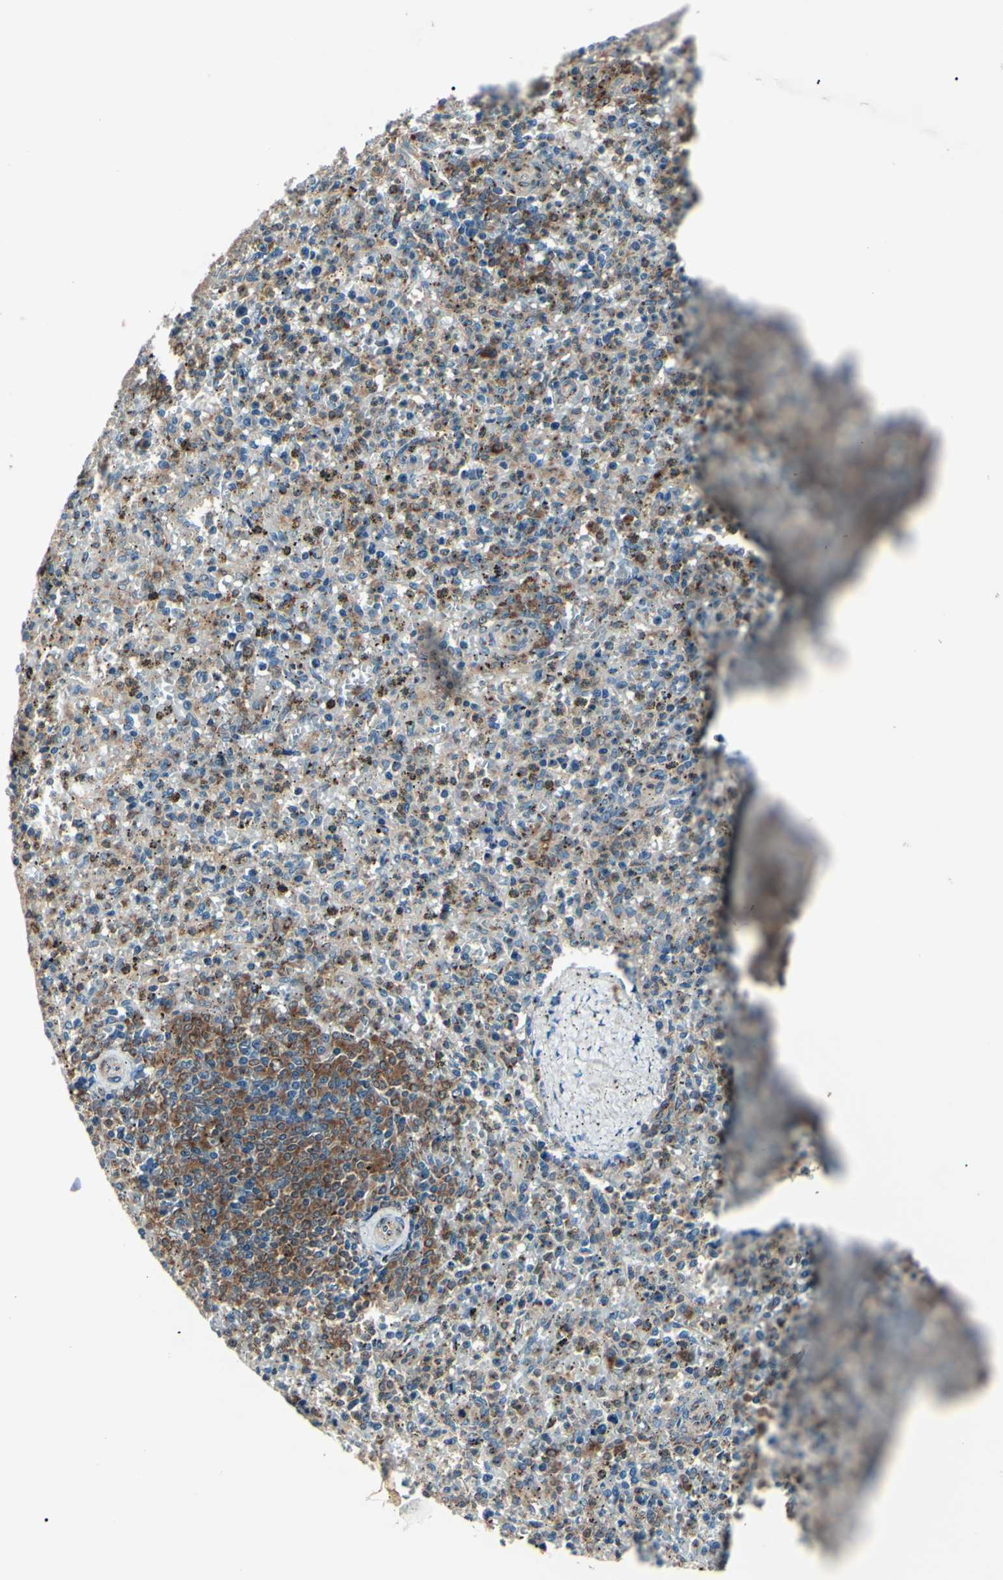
{"staining": {"intensity": "weak", "quantity": "25%-75%", "location": "cytoplasmic/membranous"}, "tissue": "spleen", "cell_type": "Cells in red pulp", "image_type": "normal", "snomed": [{"axis": "morphology", "description": "Normal tissue, NOS"}, {"axis": "topography", "description": "Spleen"}], "caption": "Immunohistochemical staining of unremarkable human spleen reveals weak cytoplasmic/membranous protein expression in about 25%-75% of cells in red pulp. (brown staining indicates protein expression, while blue staining denotes nuclei).", "gene": "MAPRE1", "patient": {"sex": "male", "age": 72}}